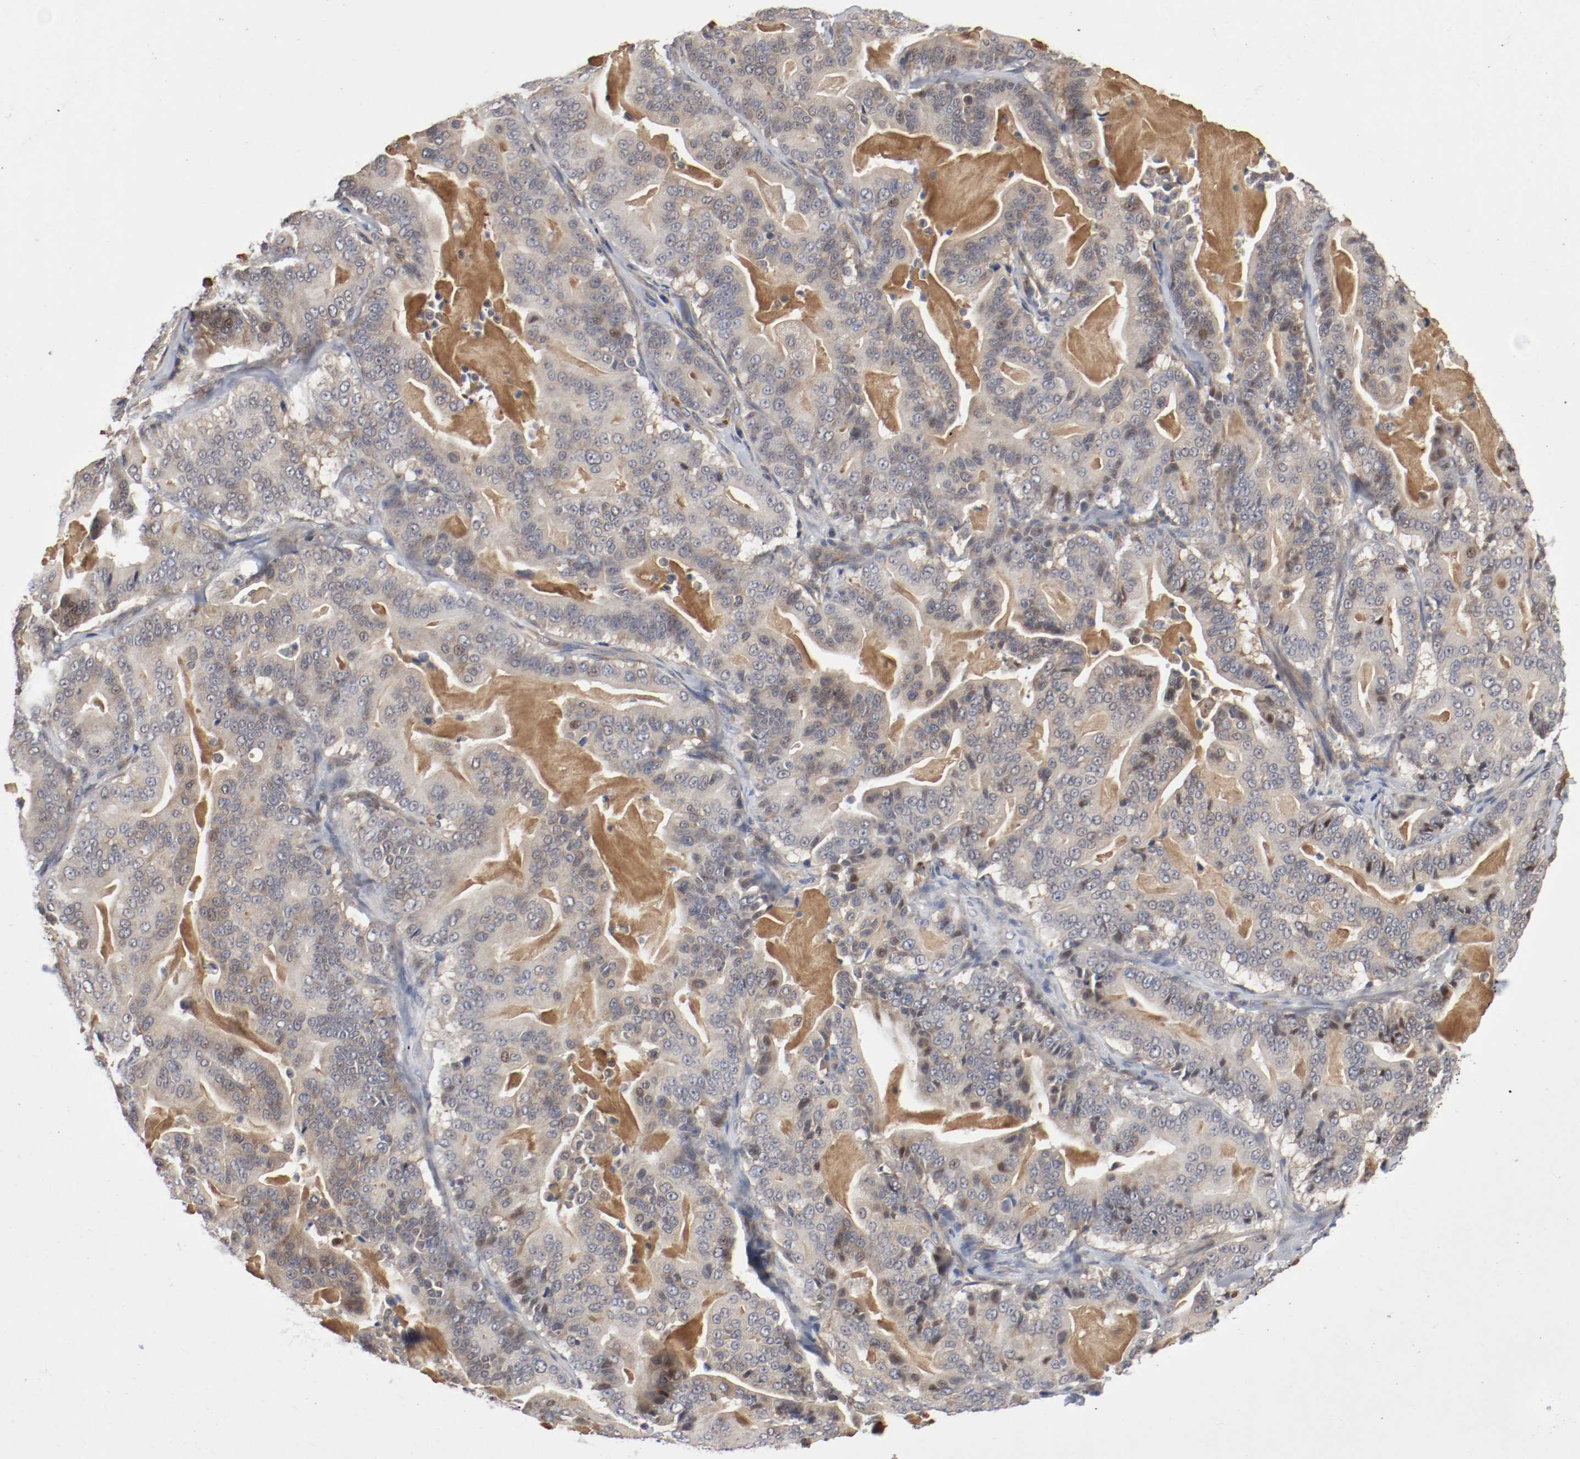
{"staining": {"intensity": "moderate", "quantity": ">75%", "location": "cytoplasmic/membranous"}, "tissue": "pancreatic cancer", "cell_type": "Tumor cells", "image_type": "cancer", "snomed": [{"axis": "morphology", "description": "Adenocarcinoma, NOS"}, {"axis": "topography", "description": "Pancreas"}], "caption": "Pancreatic adenocarcinoma stained with a protein marker shows moderate staining in tumor cells.", "gene": "REN", "patient": {"sex": "male", "age": 63}}